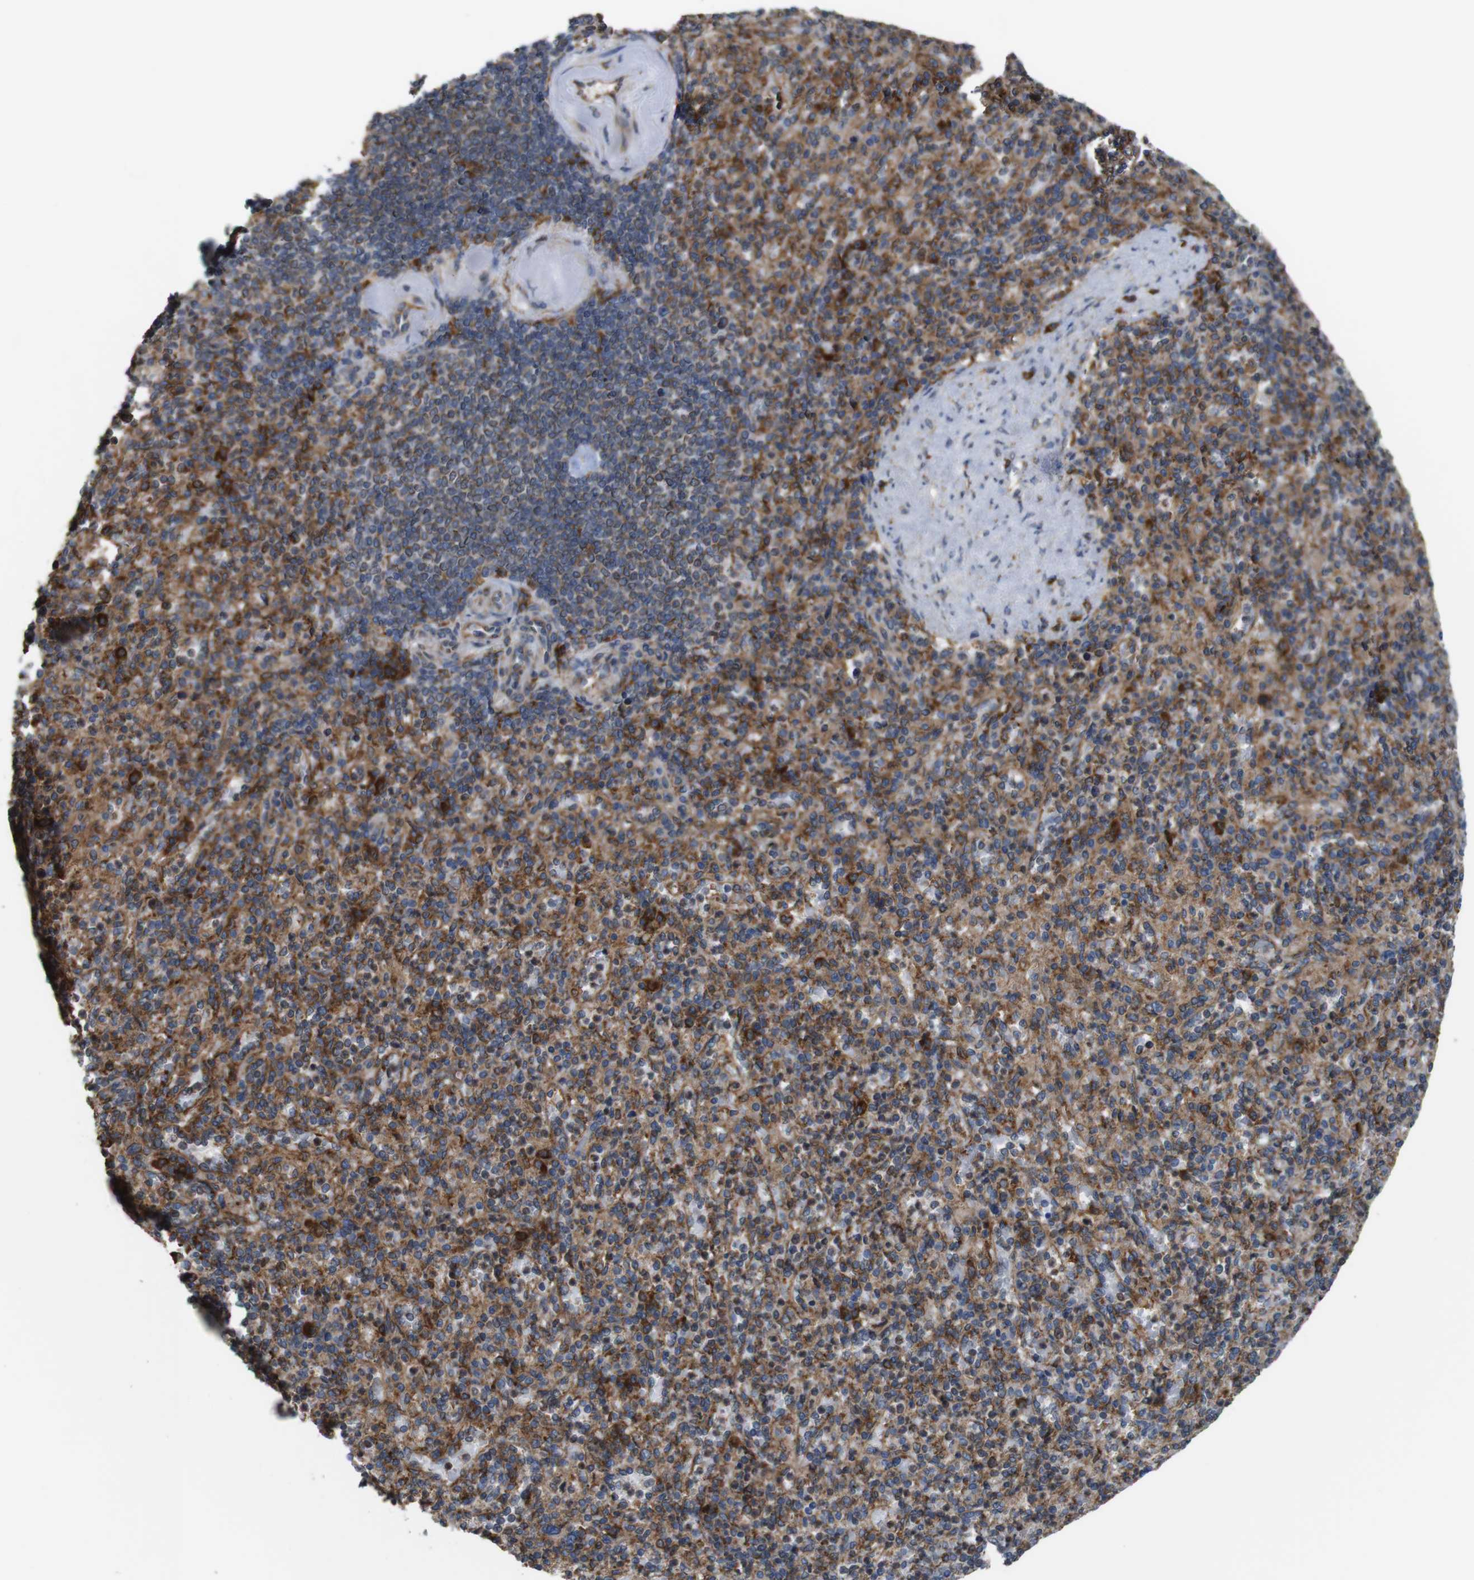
{"staining": {"intensity": "moderate", "quantity": ">75%", "location": "cytoplasmic/membranous"}, "tissue": "spleen", "cell_type": "Cells in red pulp", "image_type": "normal", "snomed": [{"axis": "morphology", "description": "Normal tissue, NOS"}, {"axis": "topography", "description": "Spleen"}], "caption": "Immunohistochemistry (IHC) histopathology image of normal spleen: human spleen stained using immunohistochemistry shows medium levels of moderate protein expression localized specifically in the cytoplasmic/membranous of cells in red pulp, appearing as a cytoplasmic/membranous brown color.", "gene": "UGGT1", "patient": {"sex": "female", "age": 74}}